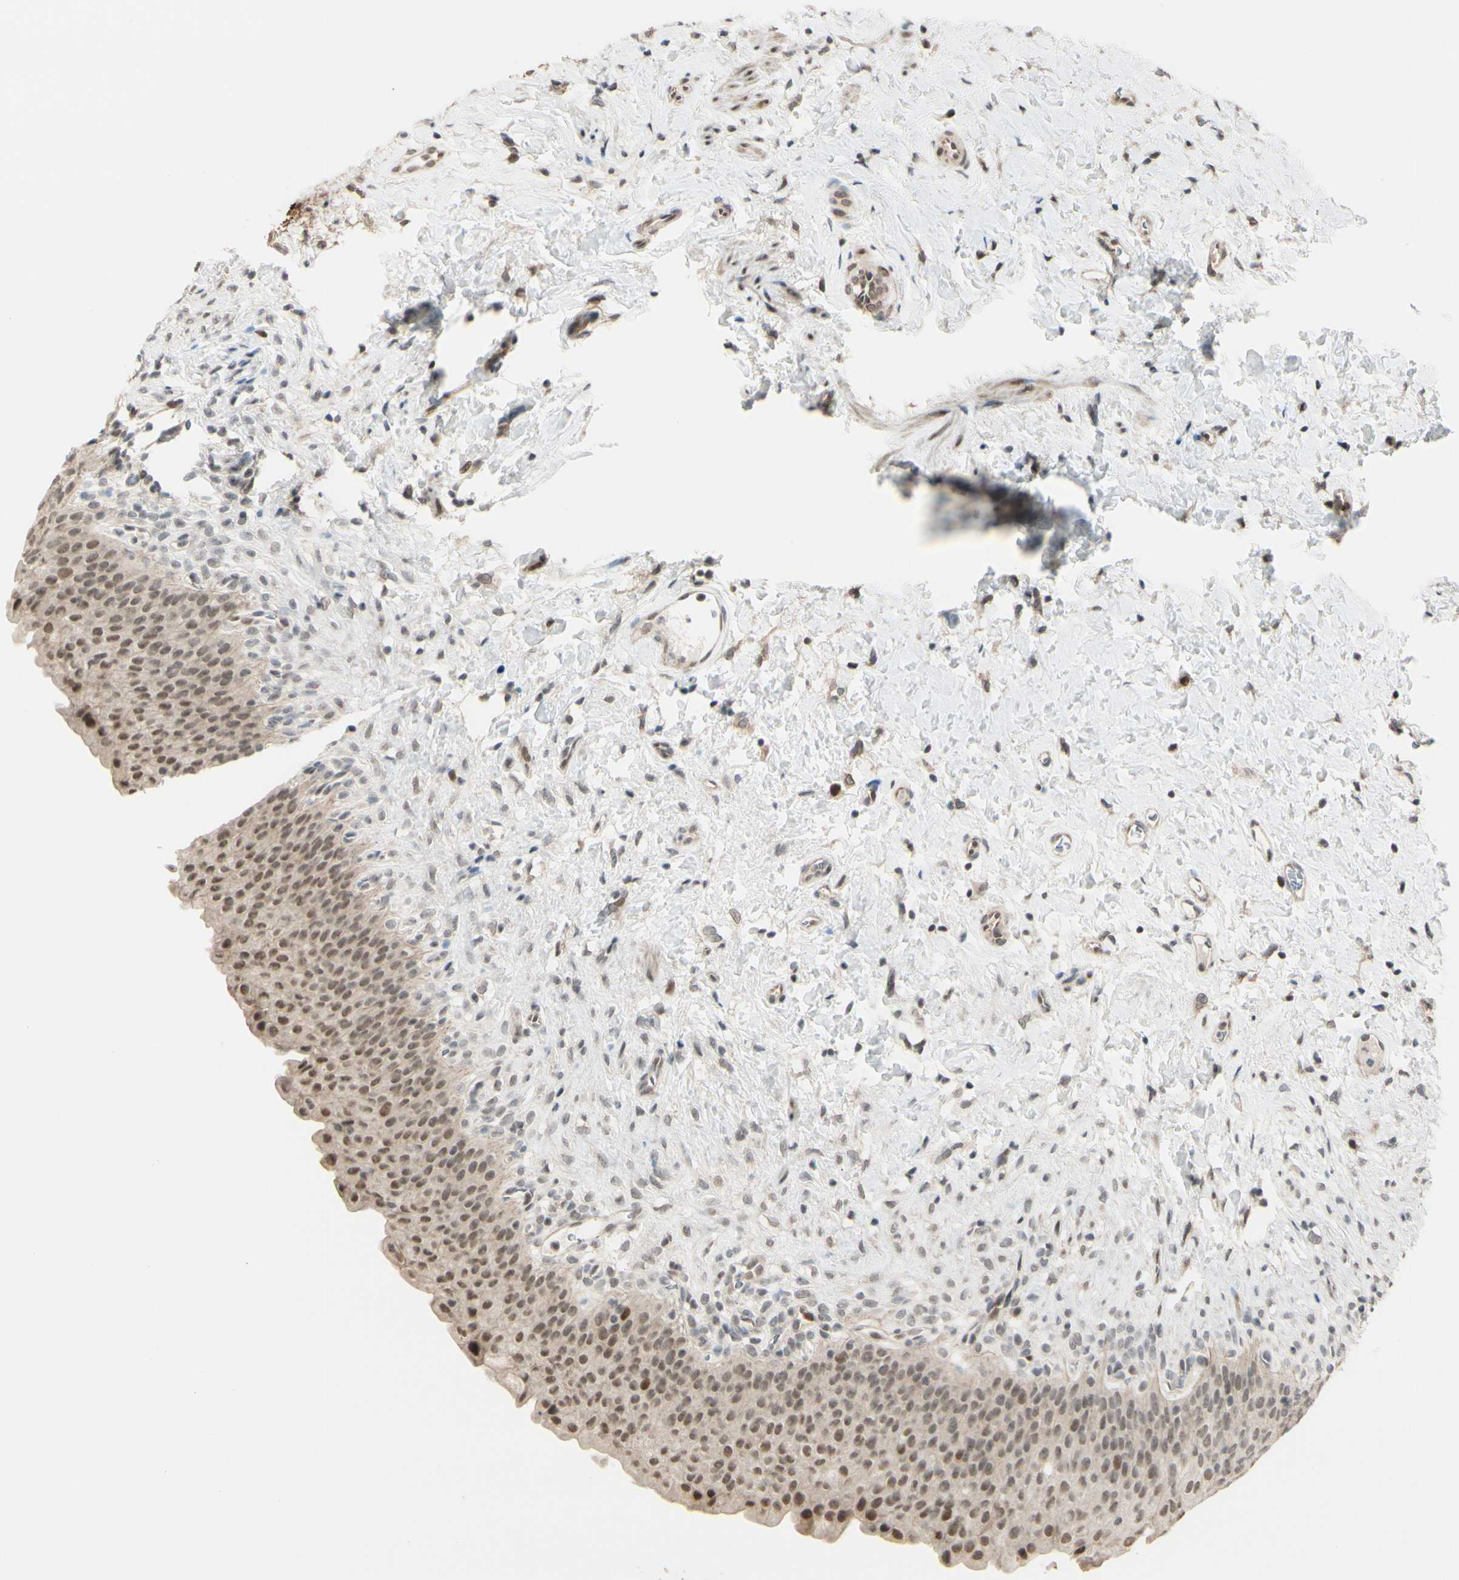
{"staining": {"intensity": "moderate", "quantity": "25%-75%", "location": "cytoplasmic/membranous,nuclear"}, "tissue": "urinary bladder", "cell_type": "Urothelial cells", "image_type": "normal", "snomed": [{"axis": "morphology", "description": "Normal tissue, NOS"}, {"axis": "topography", "description": "Urinary bladder"}], "caption": "Protein staining demonstrates moderate cytoplasmic/membranous,nuclear positivity in about 25%-75% of urothelial cells in benign urinary bladder.", "gene": "BRMS1", "patient": {"sex": "female", "age": 79}}